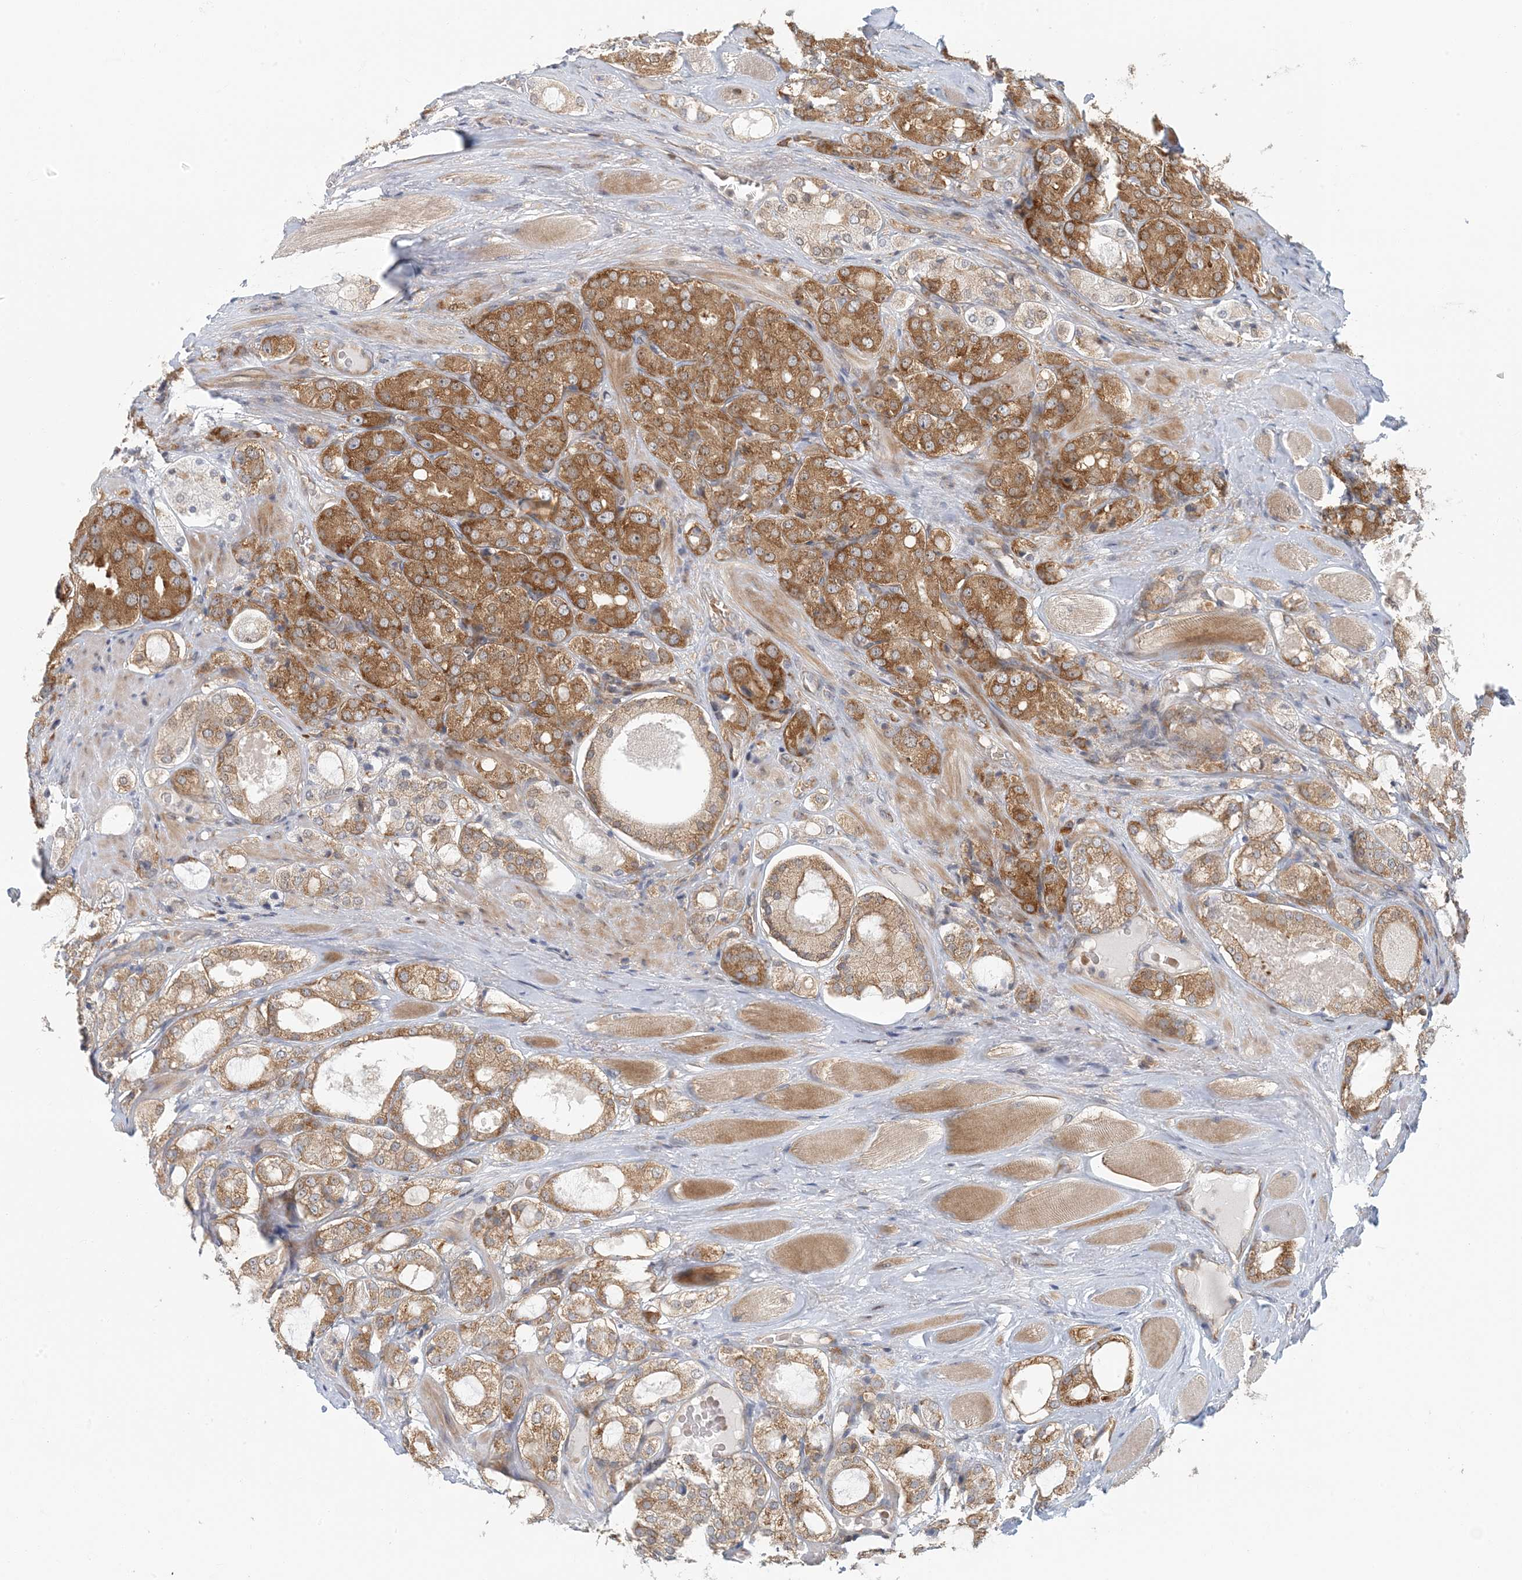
{"staining": {"intensity": "strong", "quantity": "25%-75%", "location": "cytoplasmic/membranous"}, "tissue": "prostate cancer", "cell_type": "Tumor cells", "image_type": "cancer", "snomed": [{"axis": "morphology", "description": "Adenocarcinoma, High grade"}, {"axis": "topography", "description": "Prostate"}], "caption": "Immunohistochemical staining of high-grade adenocarcinoma (prostate) demonstrates high levels of strong cytoplasmic/membranous protein expression in about 25%-75% of tumor cells.", "gene": "ATP13A2", "patient": {"sex": "male", "age": 65}}